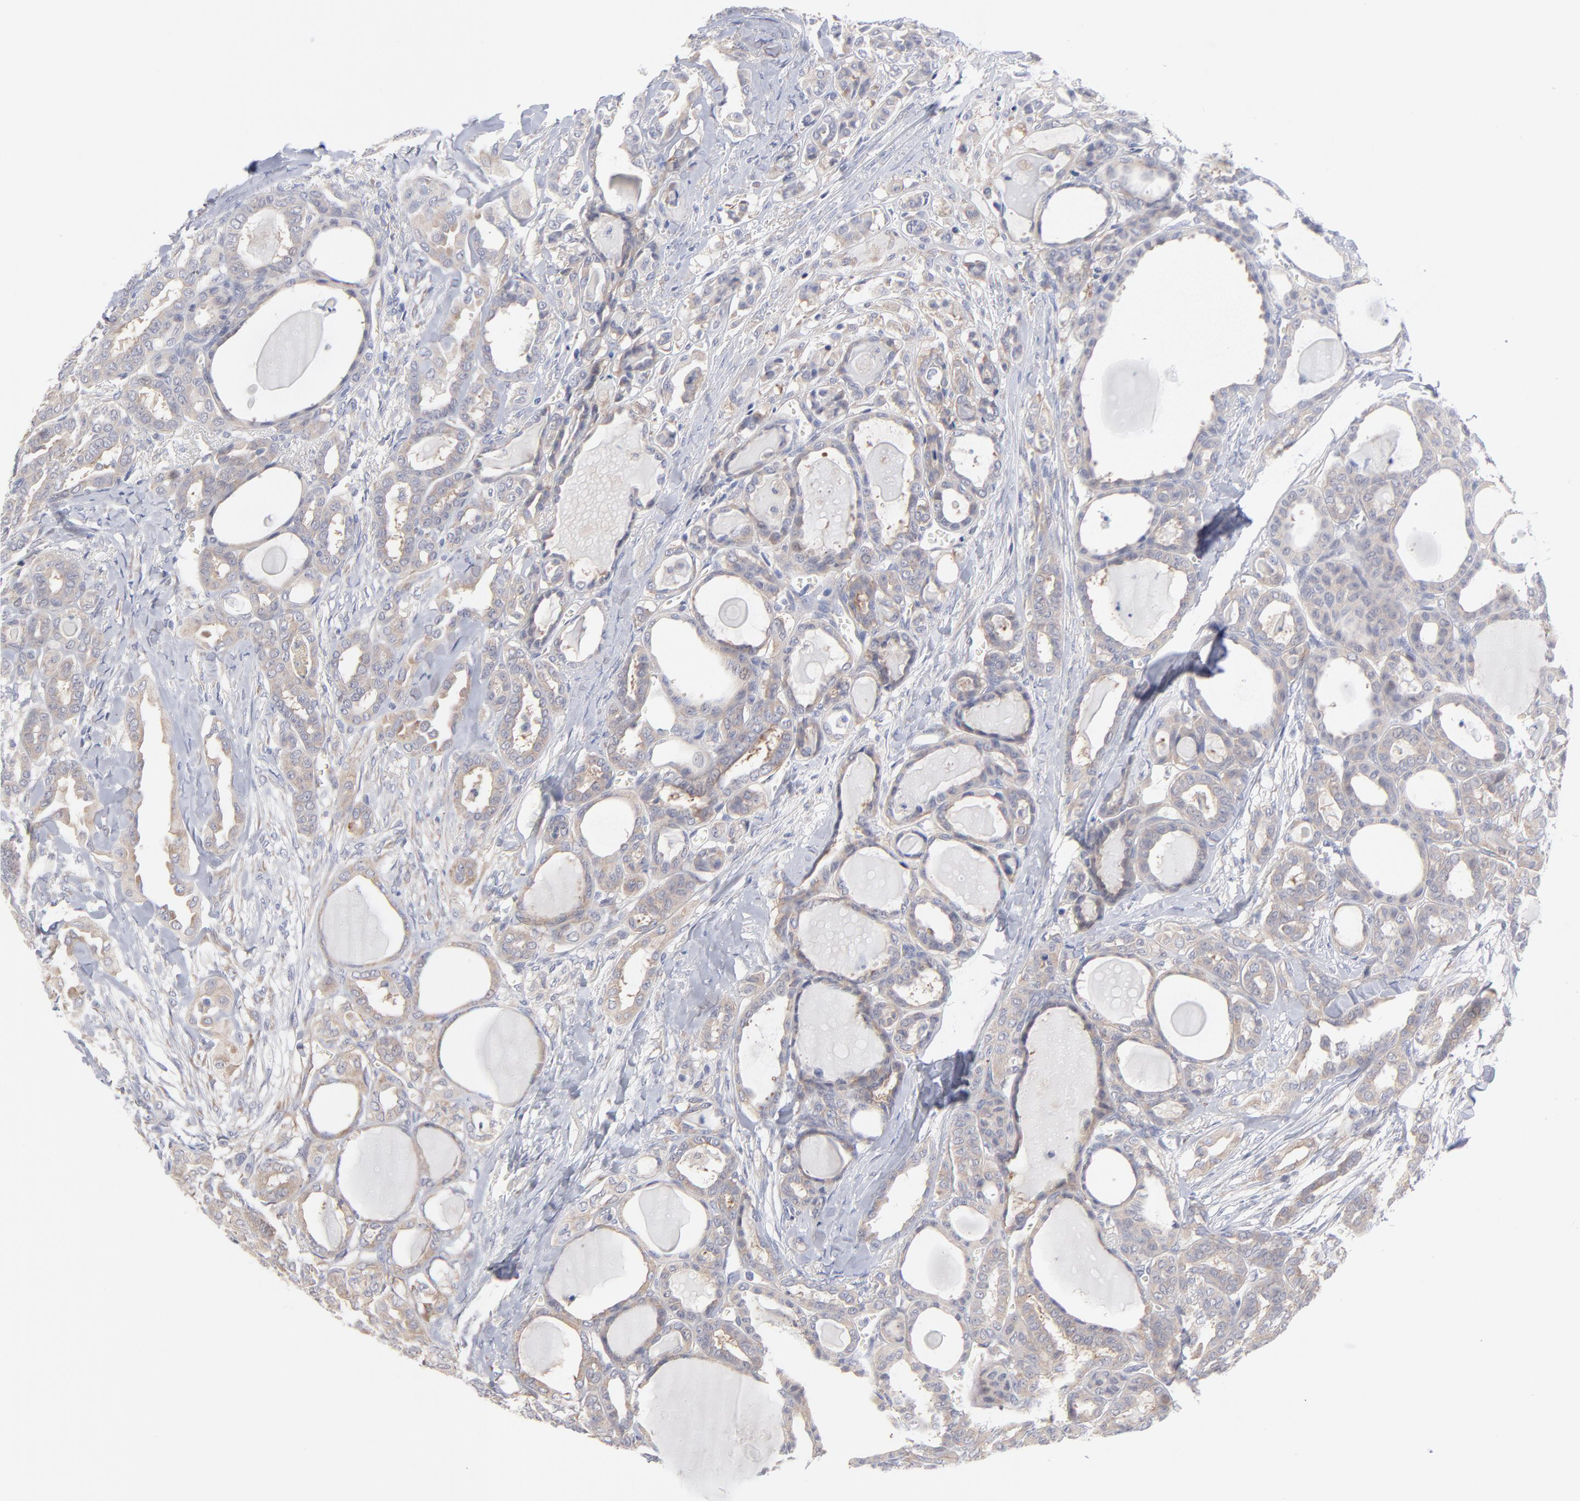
{"staining": {"intensity": "weak", "quantity": "25%-75%", "location": "cytoplasmic/membranous"}, "tissue": "thyroid cancer", "cell_type": "Tumor cells", "image_type": "cancer", "snomed": [{"axis": "morphology", "description": "Carcinoma, NOS"}, {"axis": "topography", "description": "Thyroid gland"}], "caption": "This micrograph reveals immunohistochemistry (IHC) staining of carcinoma (thyroid), with low weak cytoplasmic/membranous staining in about 25%-75% of tumor cells.", "gene": "RPS24", "patient": {"sex": "female", "age": 91}}